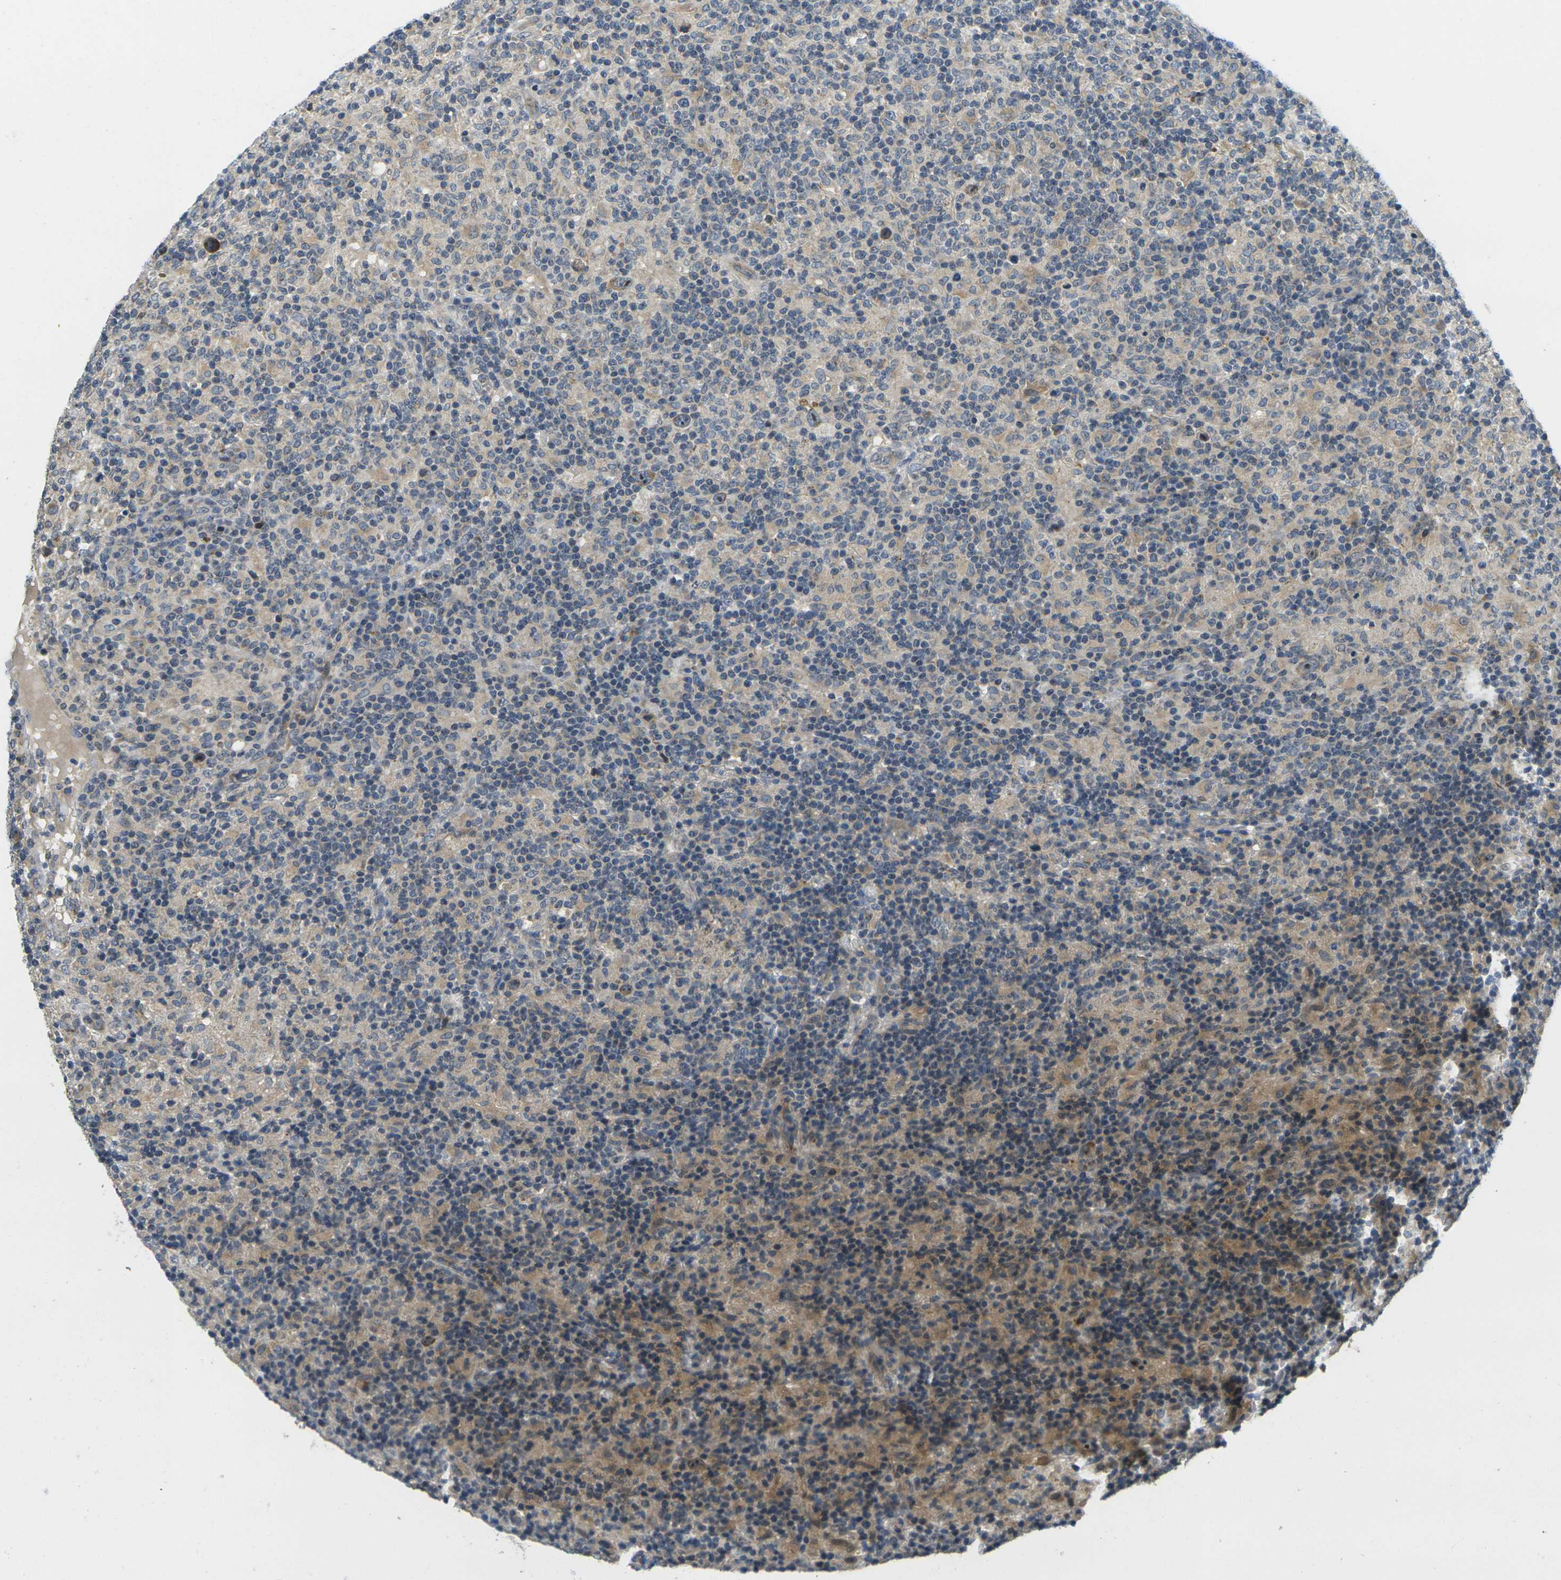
{"staining": {"intensity": "moderate", "quantity": ">75%", "location": "cytoplasmic/membranous"}, "tissue": "lymphoma", "cell_type": "Tumor cells", "image_type": "cancer", "snomed": [{"axis": "morphology", "description": "Hodgkin's disease, NOS"}, {"axis": "topography", "description": "Lymph node"}], "caption": "The immunohistochemical stain shows moderate cytoplasmic/membranous expression in tumor cells of Hodgkin's disease tissue. The protein is stained brown, and the nuclei are stained in blue (DAB IHC with brightfield microscopy, high magnification).", "gene": "MINAR2", "patient": {"sex": "male", "age": 70}}